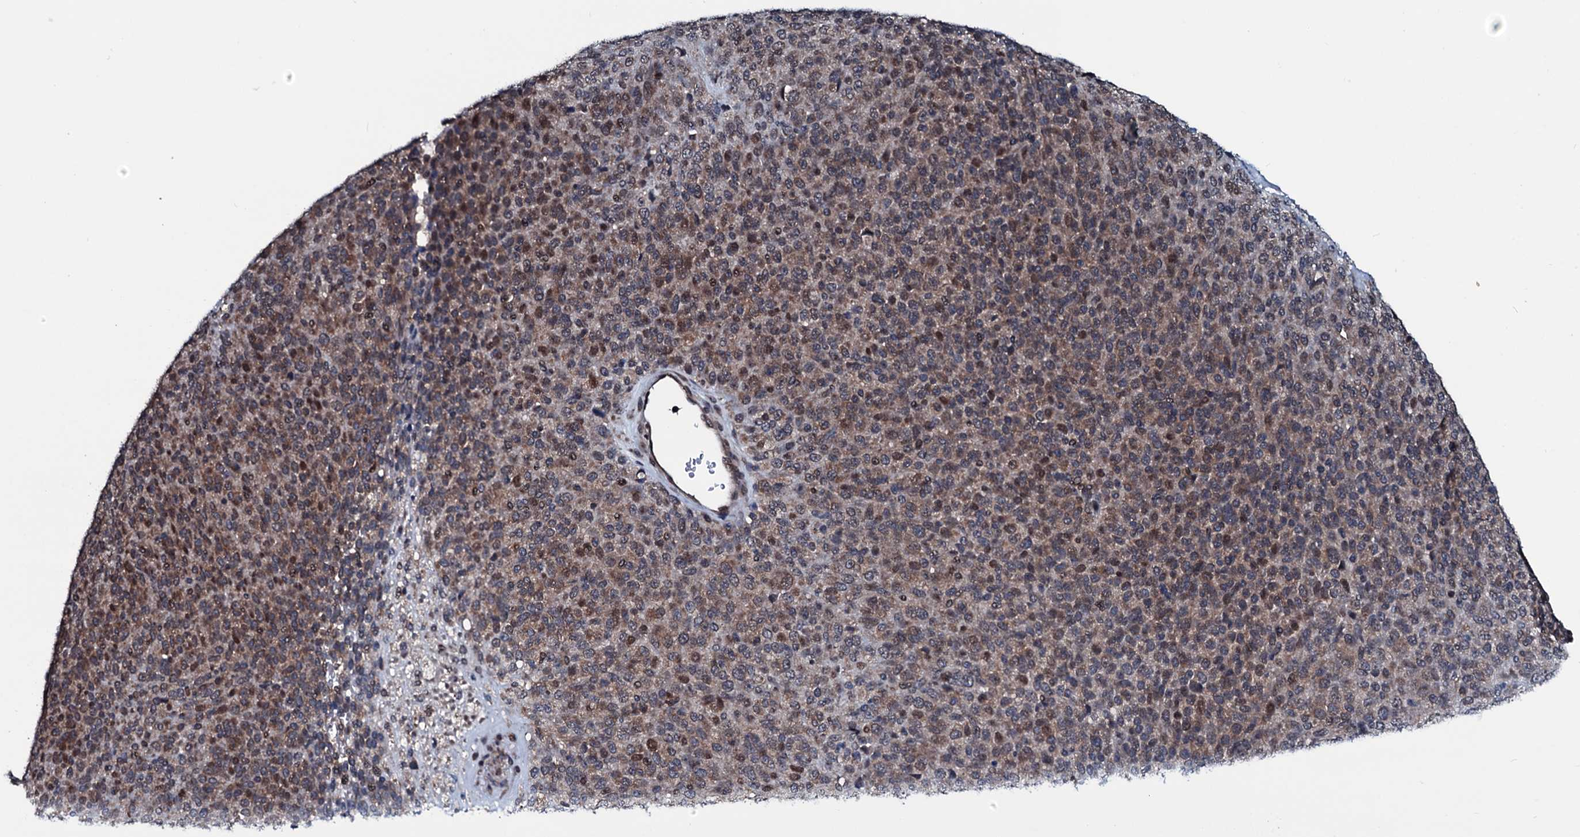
{"staining": {"intensity": "moderate", "quantity": "25%-75%", "location": "cytoplasmic/membranous,nuclear"}, "tissue": "melanoma", "cell_type": "Tumor cells", "image_type": "cancer", "snomed": [{"axis": "morphology", "description": "Malignant melanoma, Metastatic site"}, {"axis": "topography", "description": "Brain"}], "caption": "Melanoma stained for a protein shows moderate cytoplasmic/membranous and nuclear positivity in tumor cells.", "gene": "OGFOD2", "patient": {"sex": "female", "age": 56}}